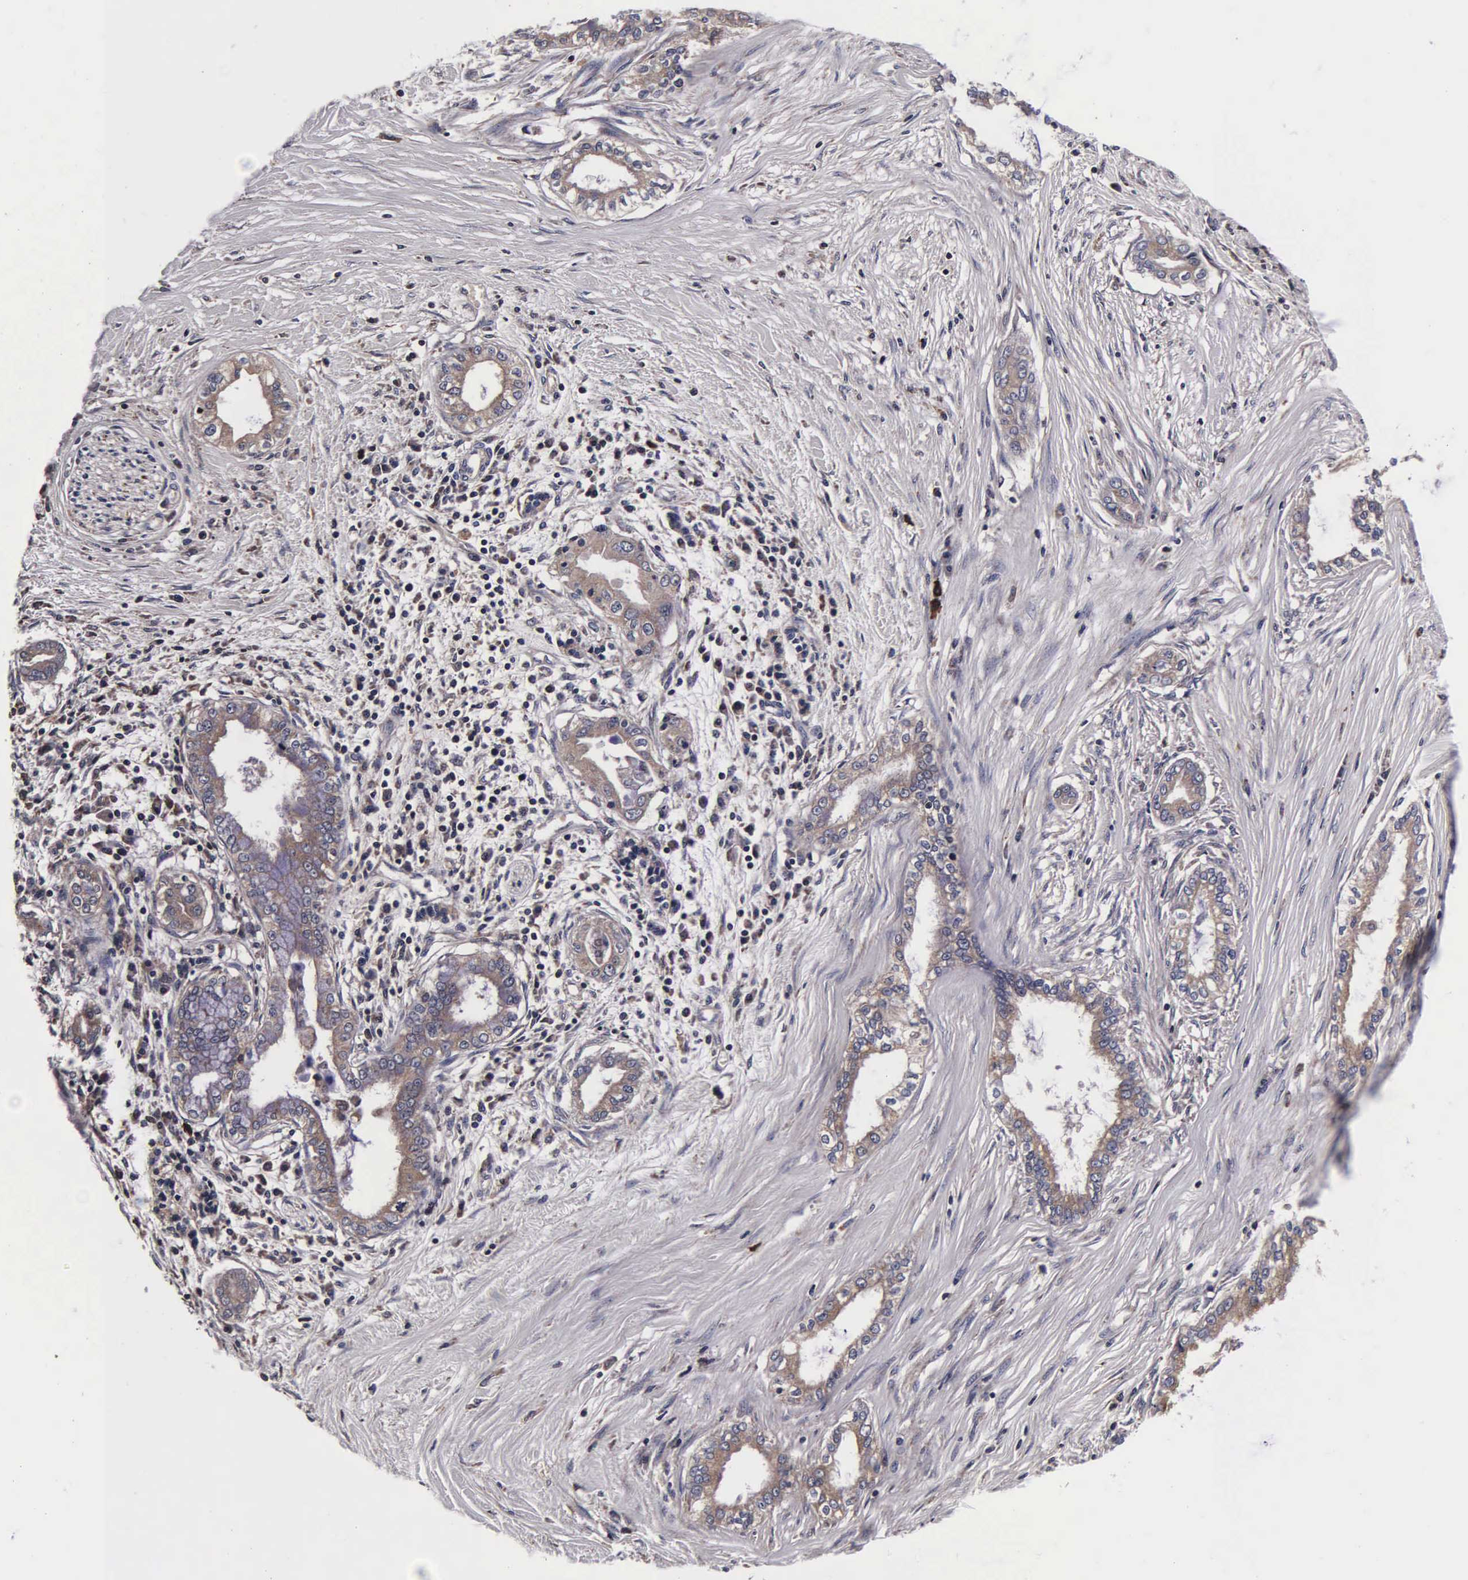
{"staining": {"intensity": "weak", "quantity": ">75%", "location": "cytoplasmic/membranous"}, "tissue": "pancreatic cancer", "cell_type": "Tumor cells", "image_type": "cancer", "snomed": [{"axis": "morphology", "description": "Adenocarcinoma, NOS"}, {"axis": "topography", "description": "Pancreas"}], "caption": "Immunohistochemistry (IHC) of pancreatic cancer (adenocarcinoma) demonstrates low levels of weak cytoplasmic/membranous expression in about >75% of tumor cells.", "gene": "PSMA3", "patient": {"sex": "female", "age": 64}}